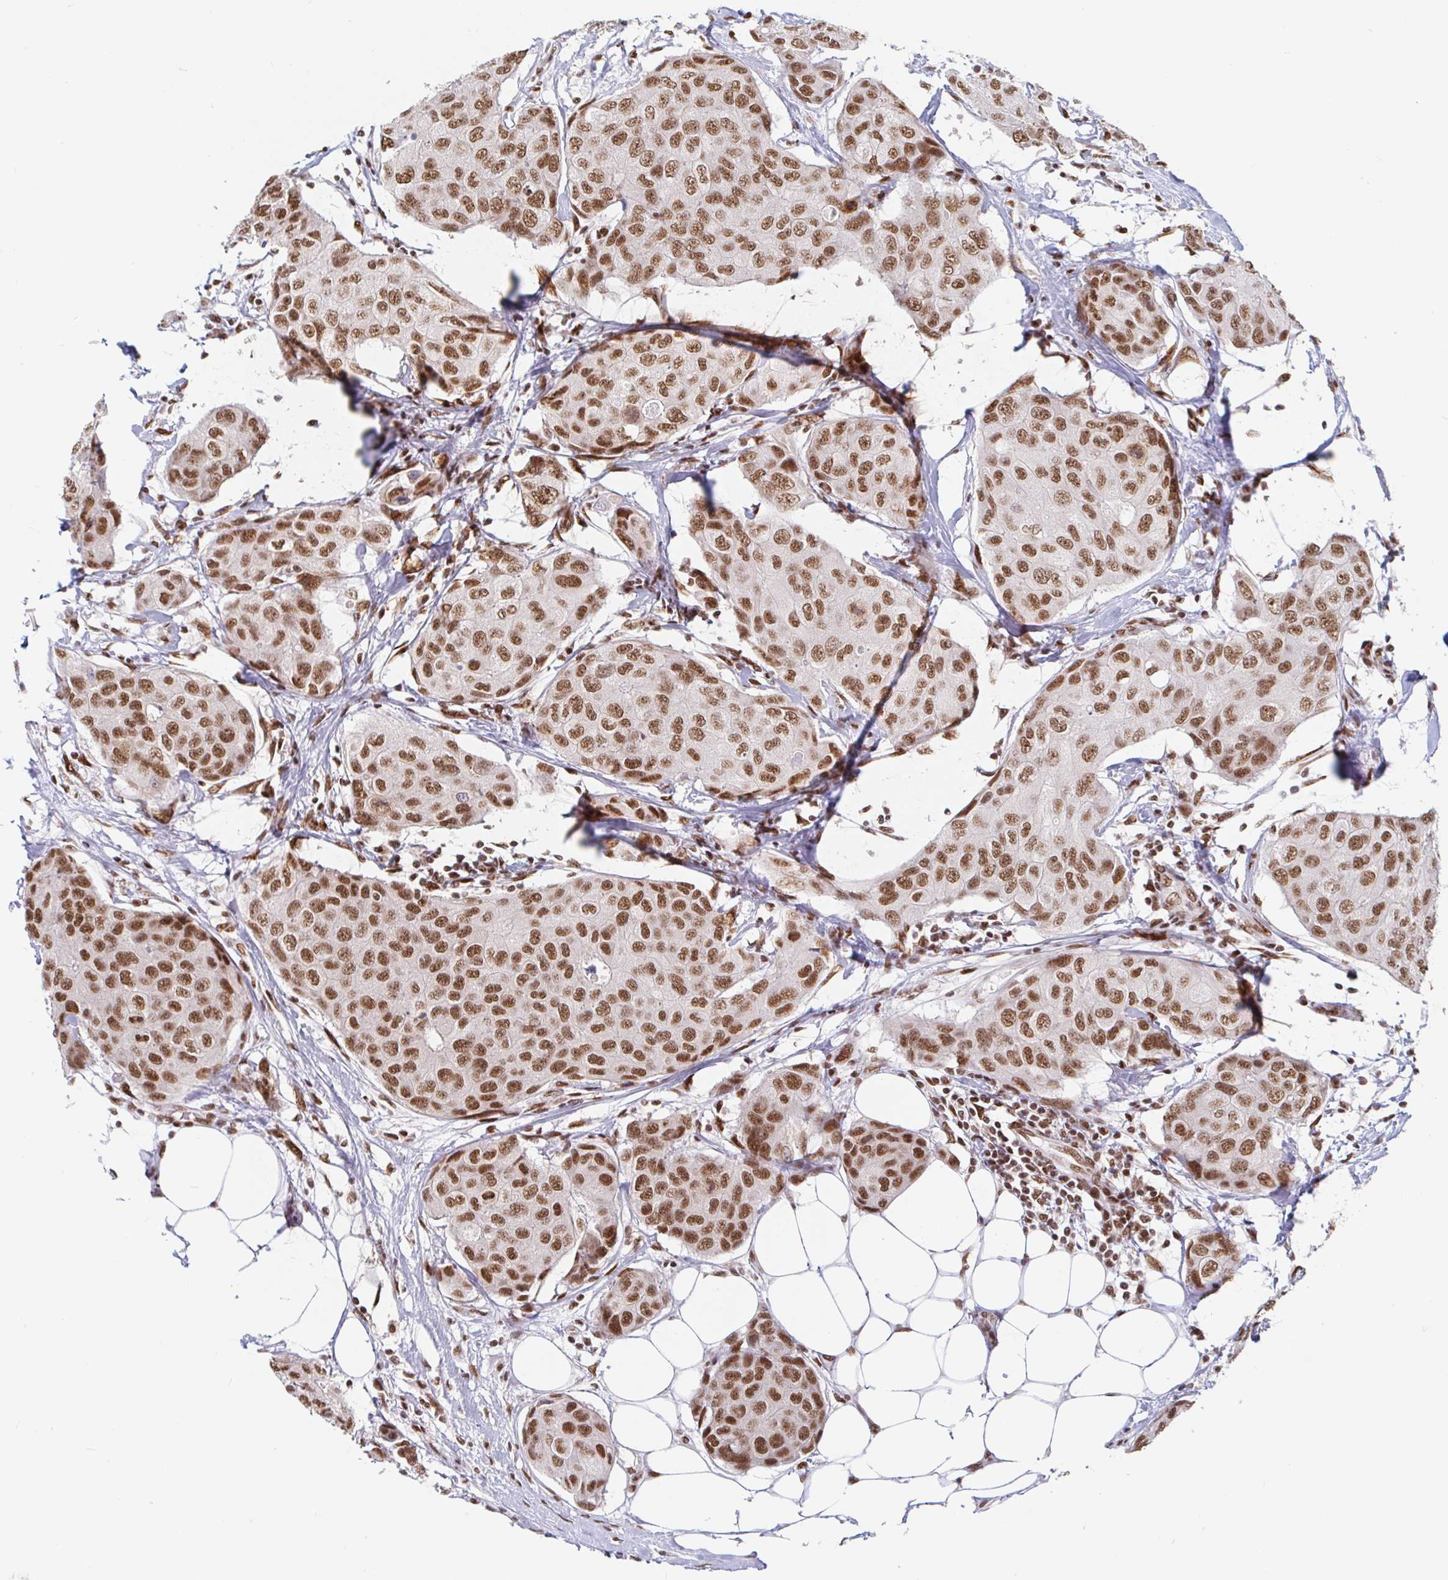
{"staining": {"intensity": "strong", "quantity": ">75%", "location": "nuclear"}, "tissue": "breast cancer", "cell_type": "Tumor cells", "image_type": "cancer", "snomed": [{"axis": "morphology", "description": "Duct carcinoma"}, {"axis": "topography", "description": "Breast"}, {"axis": "topography", "description": "Lymph node"}], "caption": "IHC staining of intraductal carcinoma (breast), which displays high levels of strong nuclear positivity in about >75% of tumor cells indicating strong nuclear protein expression. The staining was performed using DAB (brown) for protein detection and nuclei were counterstained in hematoxylin (blue).", "gene": "RBMX", "patient": {"sex": "female", "age": 80}}